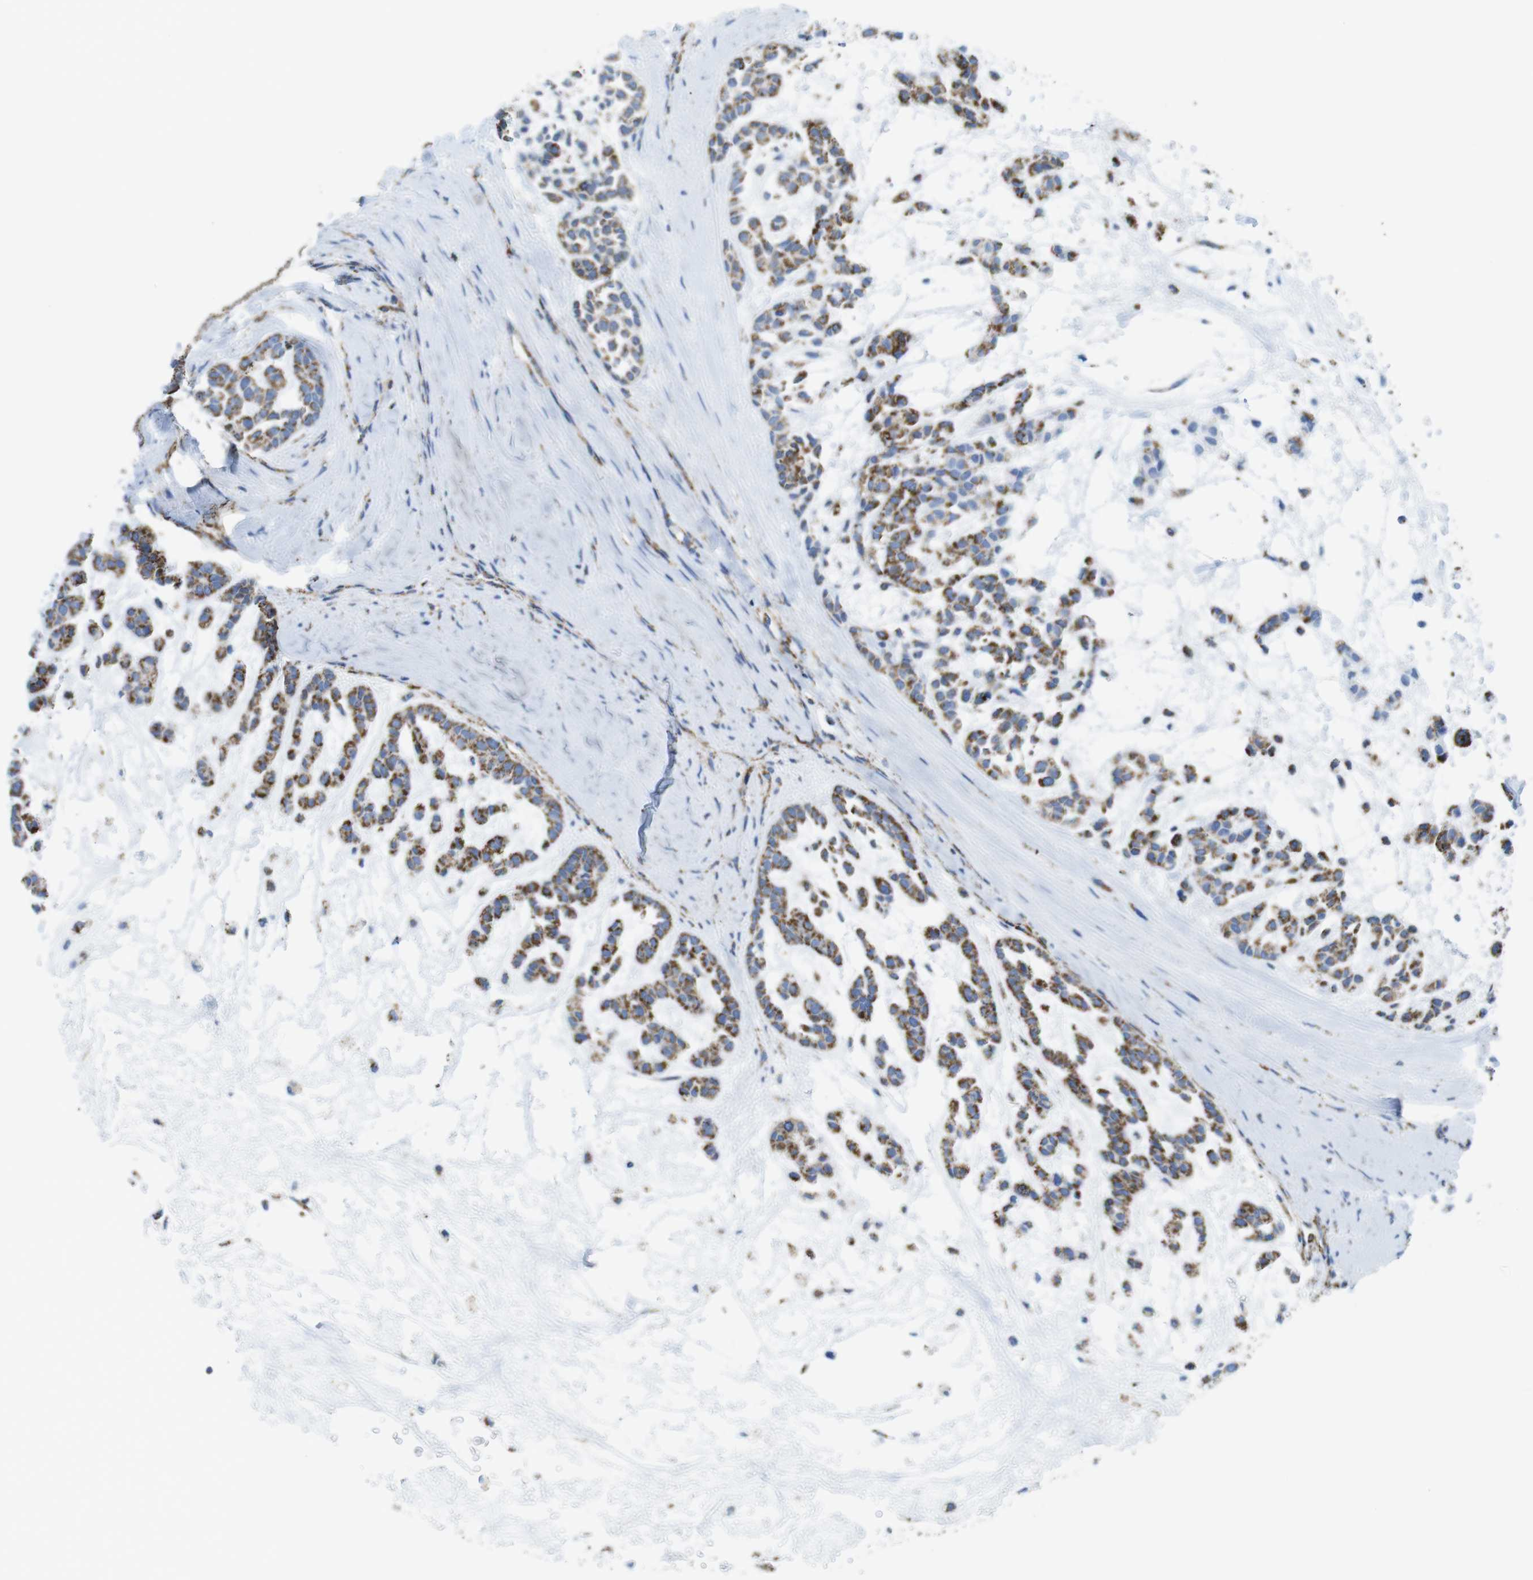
{"staining": {"intensity": "moderate", "quantity": ">75%", "location": "cytoplasmic/membranous"}, "tissue": "head and neck cancer", "cell_type": "Tumor cells", "image_type": "cancer", "snomed": [{"axis": "morphology", "description": "Adenocarcinoma, NOS"}, {"axis": "morphology", "description": "Adenoma, NOS"}, {"axis": "topography", "description": "Head-Neck"}], "caption": "A micrograph of human head and neck adenoma stained for a protein reveals moderate cytoplasmic/membranous brown staining in tumor cells.", "gene": "ATP5PO", "patient": {"sex": "female", "age": 55}}